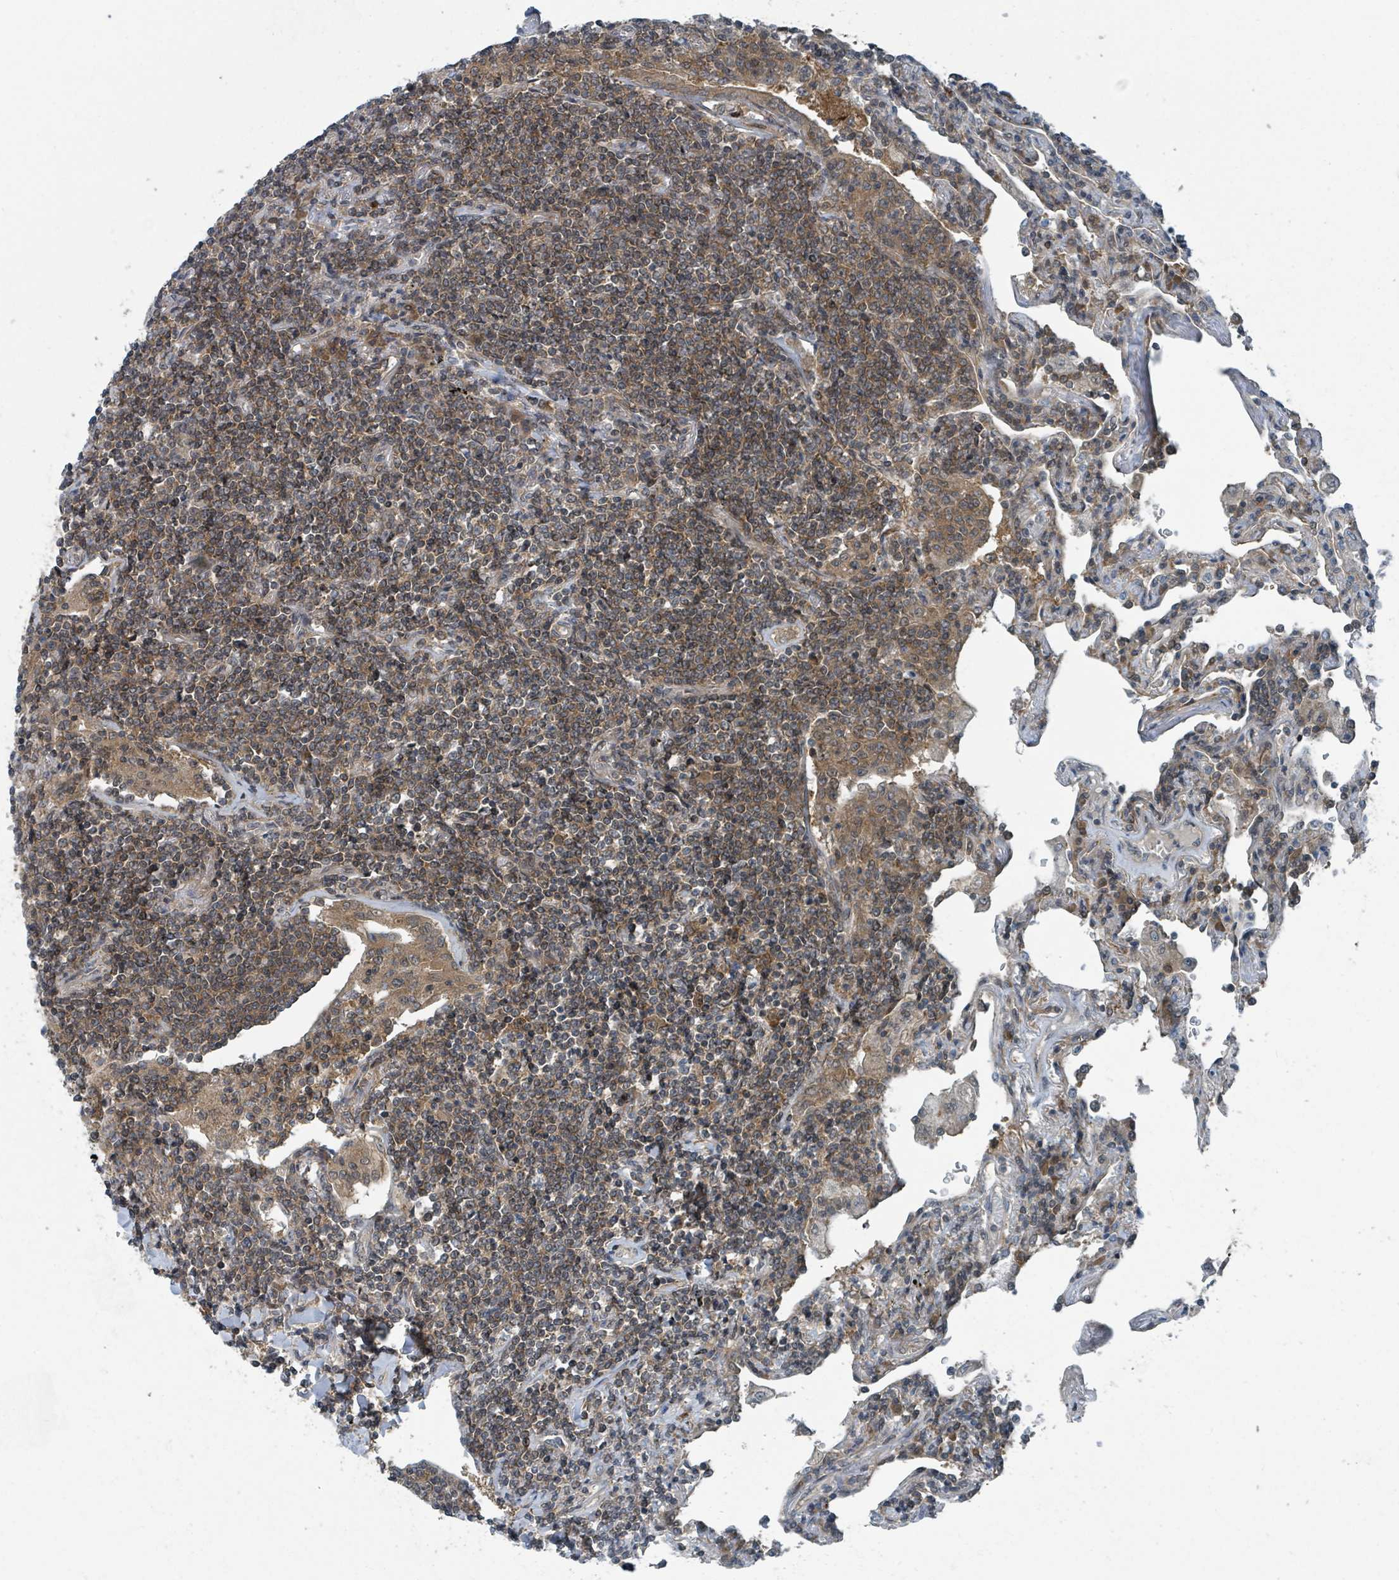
{"staining": {"intensity": "moderate", "quantity": ">75%", "location": "cytoplasmic/membranous,nuclear"}, "tissue": "lymphoma", "cell_type": "Tumor cells", "image_type": "cancer", "snomed": [{"axis": "morphology", "description": "Malignant lymphoma, non-Hodgkin's type, Low grade"}, {"axis": "topography", "description": "Lung"}], "caption": "IHC (DAB) staining of low-grade malignant lymphoma, non-Hodgkin's type shows moderate cytoplasmic/membranous and nuclear protein expression in about >75% of tumor cells. (Stains: DAB (3,3'-diaminobenzidine) in brown, nuclei in blue, Microscopy: brightfield microscopy at high magnification).", "gene": "GOLGA7", "patient": {"sex": "female", "age": 71}}